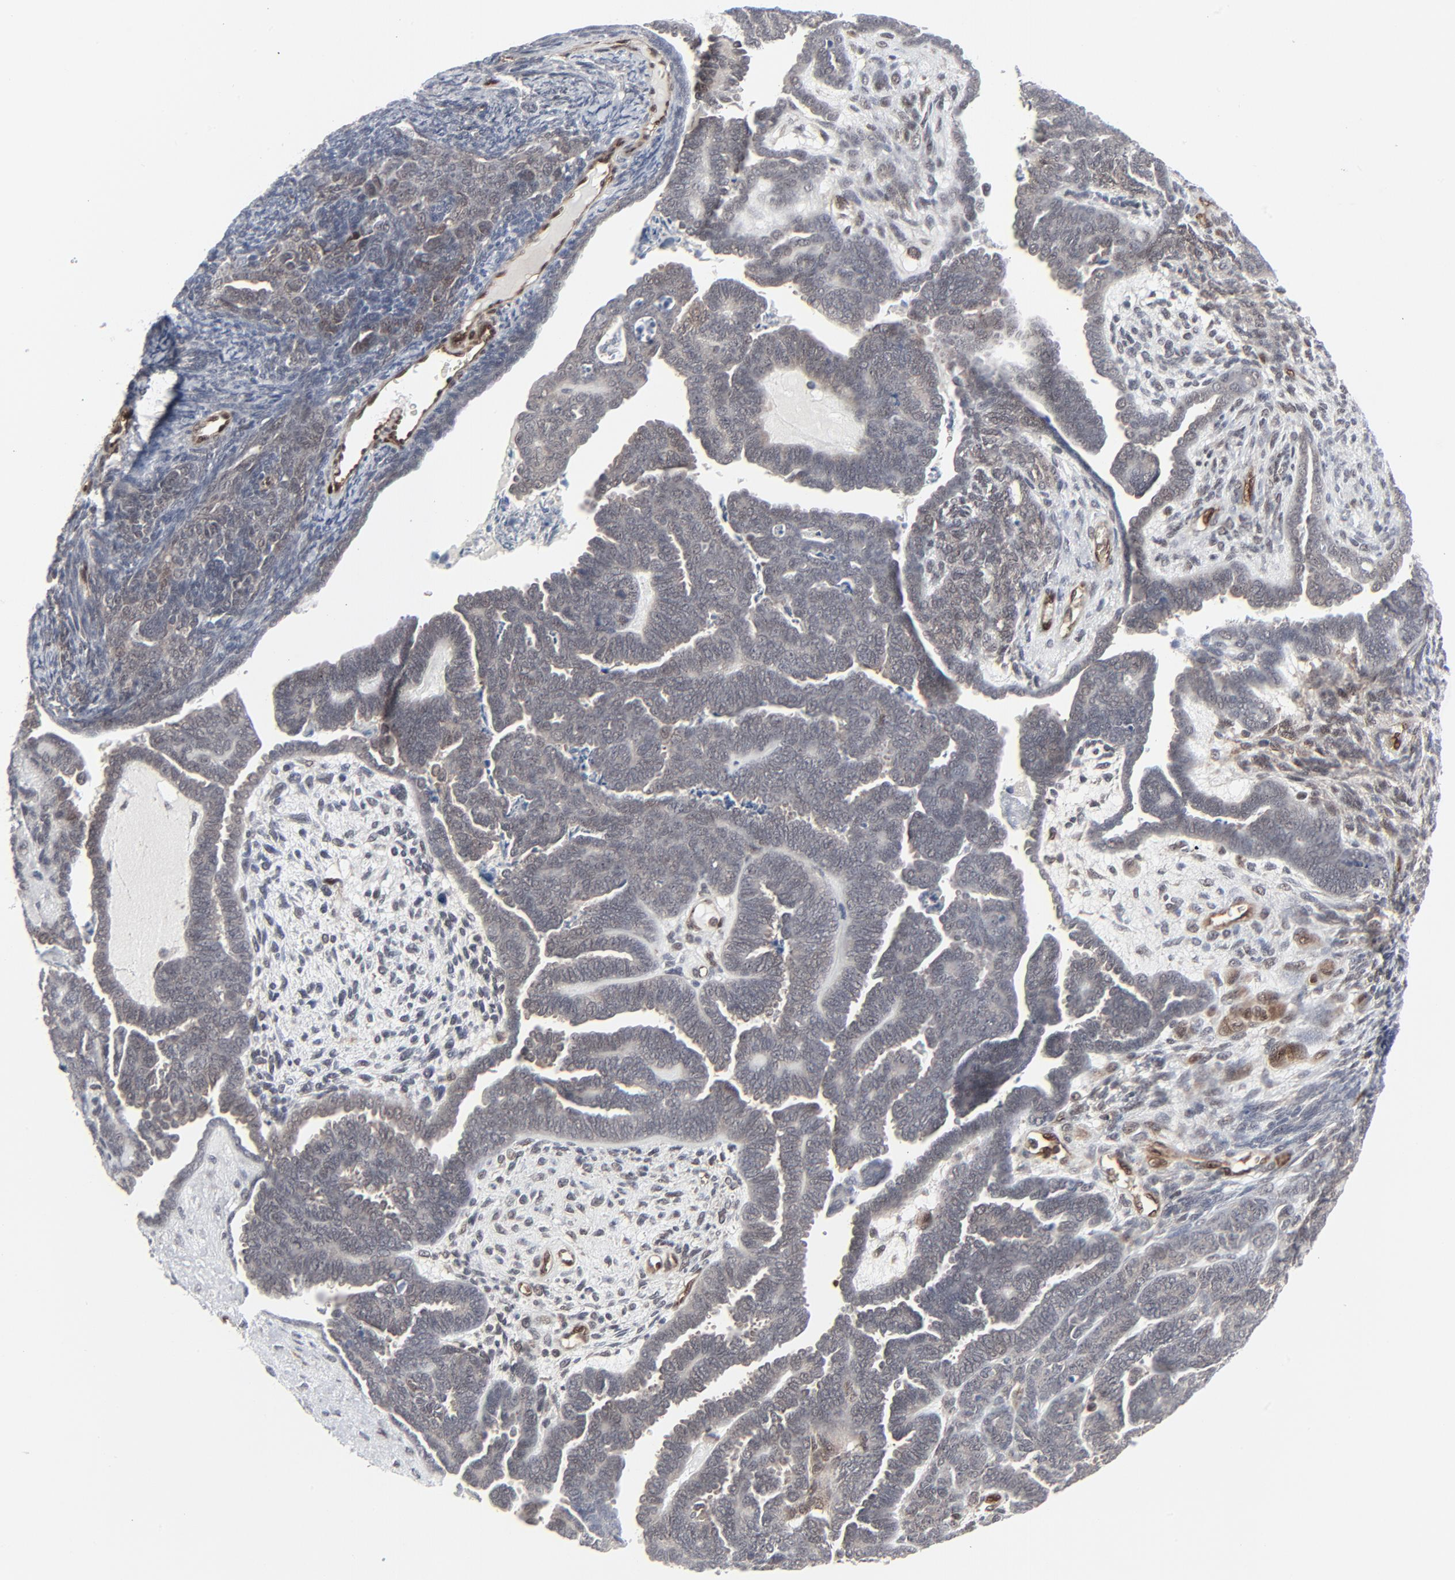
{"staining": {"intensity": "weak", "quantity": "<25%", "location": "cytoplasmic/membranous"}, "tissue": "endometrial cancer", "cell_type": "Tumor cells", "image_type": "cancer", "snomed": [{"axis": "morphology", "description": "Neoplasm, malignant, NOS"}, {"axis": "topography", "description": "Endometrium"}], "caption": "Protein analysis of endometrial cancer displays no significant expression in tumor cells.", "gene": "AKT1", "patient": {"sex": "female", "age": 74}}